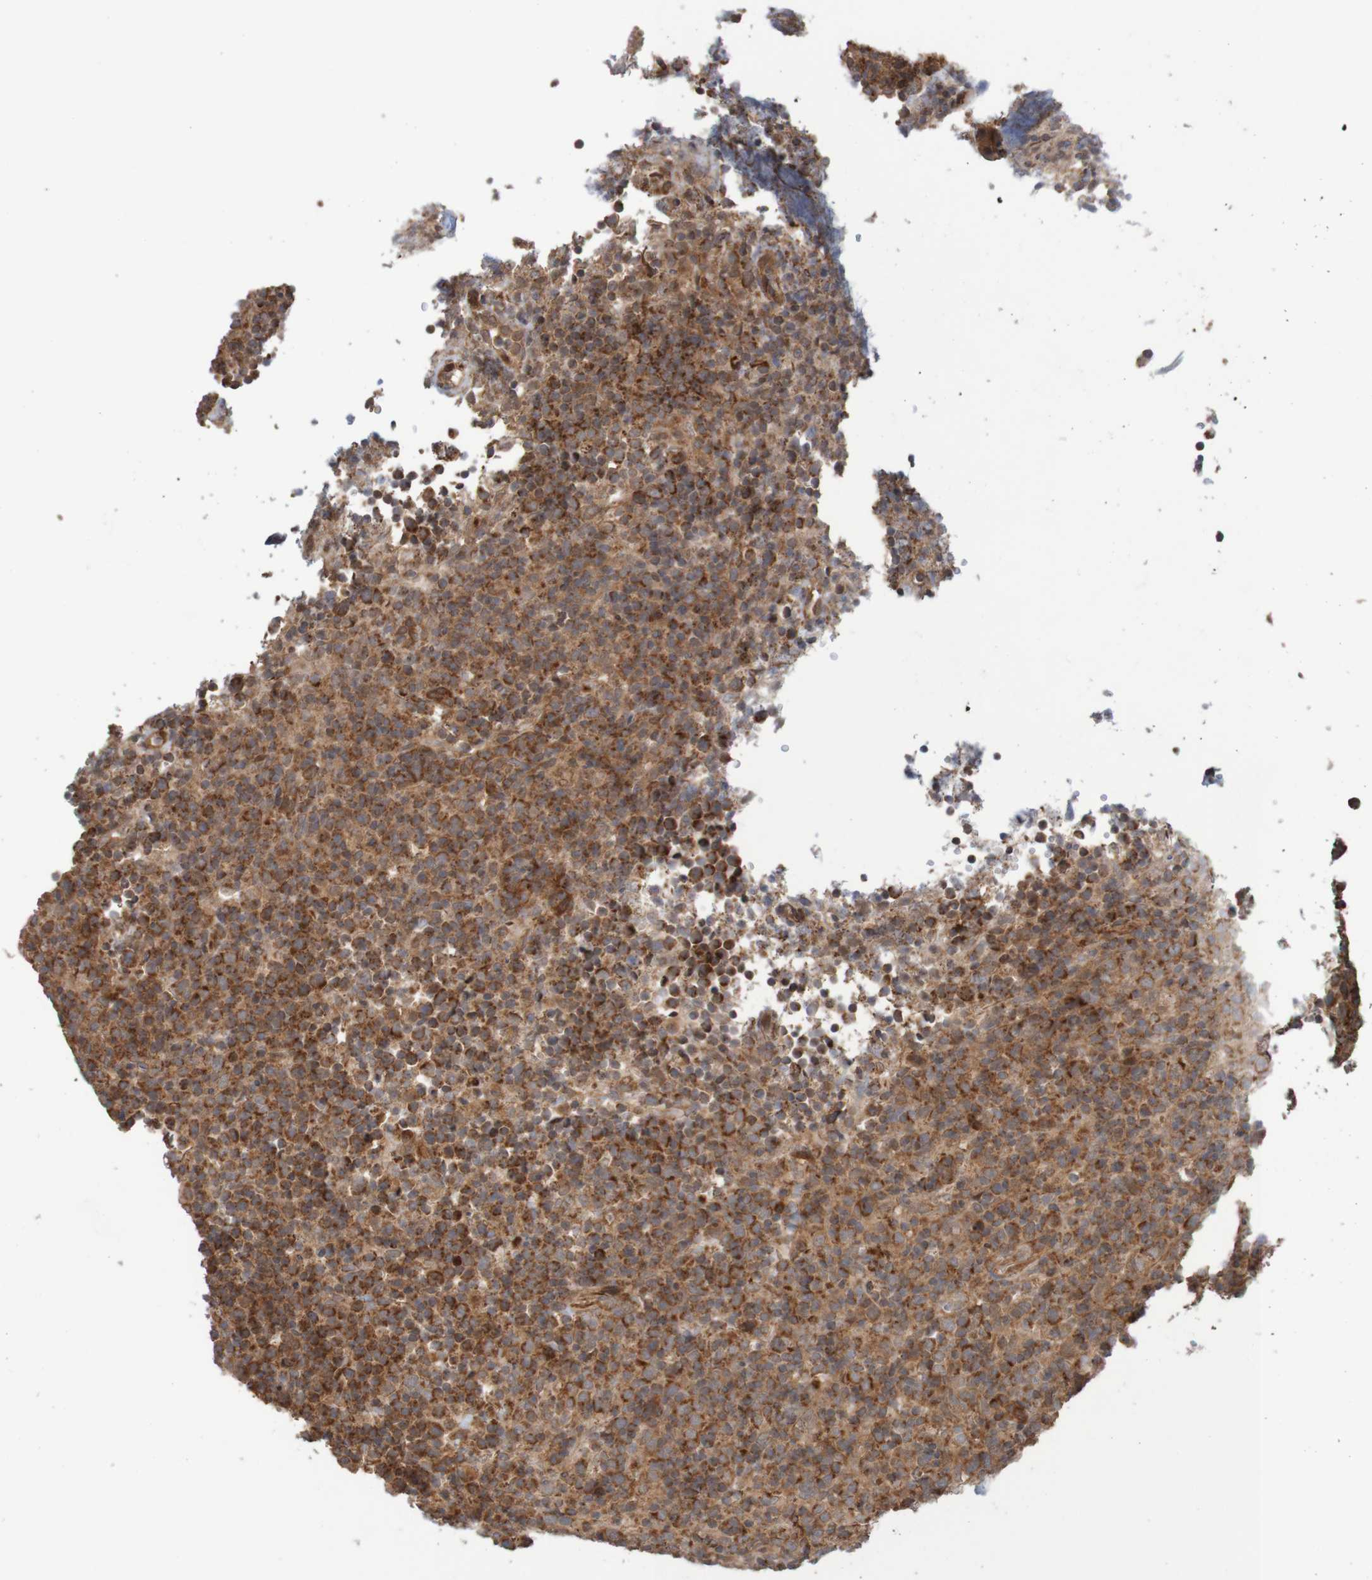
{"staining": {"intensity": "strong", "quantity": ">75%", "location": "cytoplasmic/membranous"}, "tissue": "lymphoma", "cell_type": "Tumor cells", "image_type": "cancer", "snomed": [{"axis": "morphology", "description": "Malignant lymphoma, non-Hodgkin's type, High grade"}, {"axis": "topography", "description": "Lymph node"}], "caption": "Human malignant lymphoma, non-Hodgkin's type (high-grade) stained with a protein marker reveals strong staining in tumor cells.", "gene": "MRPL52", "patient": {"sex": "female", "age": 76}}